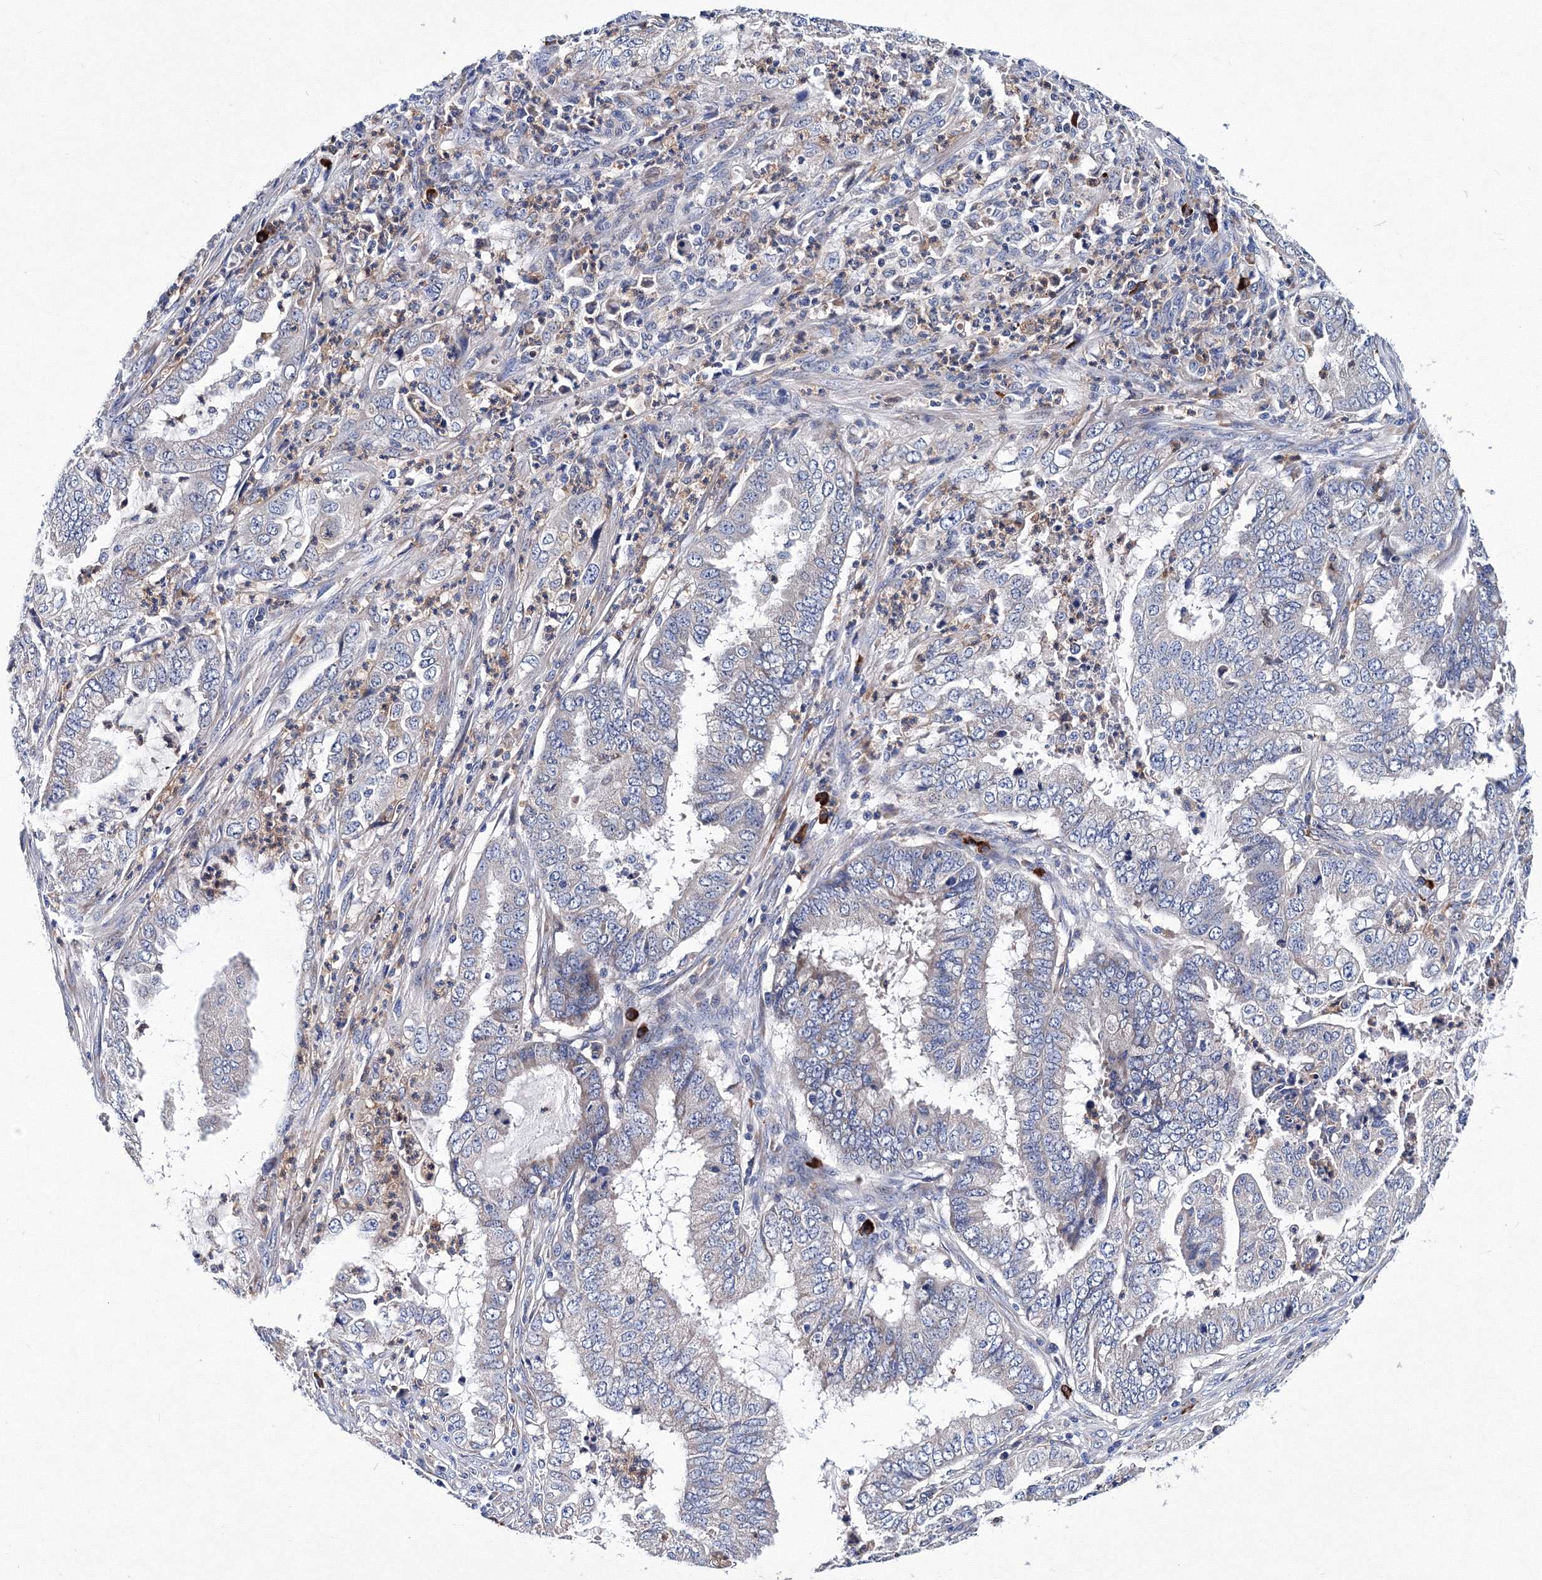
{"staining": {"intensity": "negative", "quantity": "none", "location": "none"}, "tissue": "endometrial cancer", "cell_type": "Tumor cells", "image_type": "cancer", "snomed": [{"axis": "morphology", "description": "Adenocarcinoma, NOS"}, {"axis": "topography", "description": "Endometrium"}], "caption": "Tumor cells are negative for protein expression in human endometrial cancer (adenocarcinoma).", "gene": "TRPM2", "patient": {"sex": "female", "age": 51}}